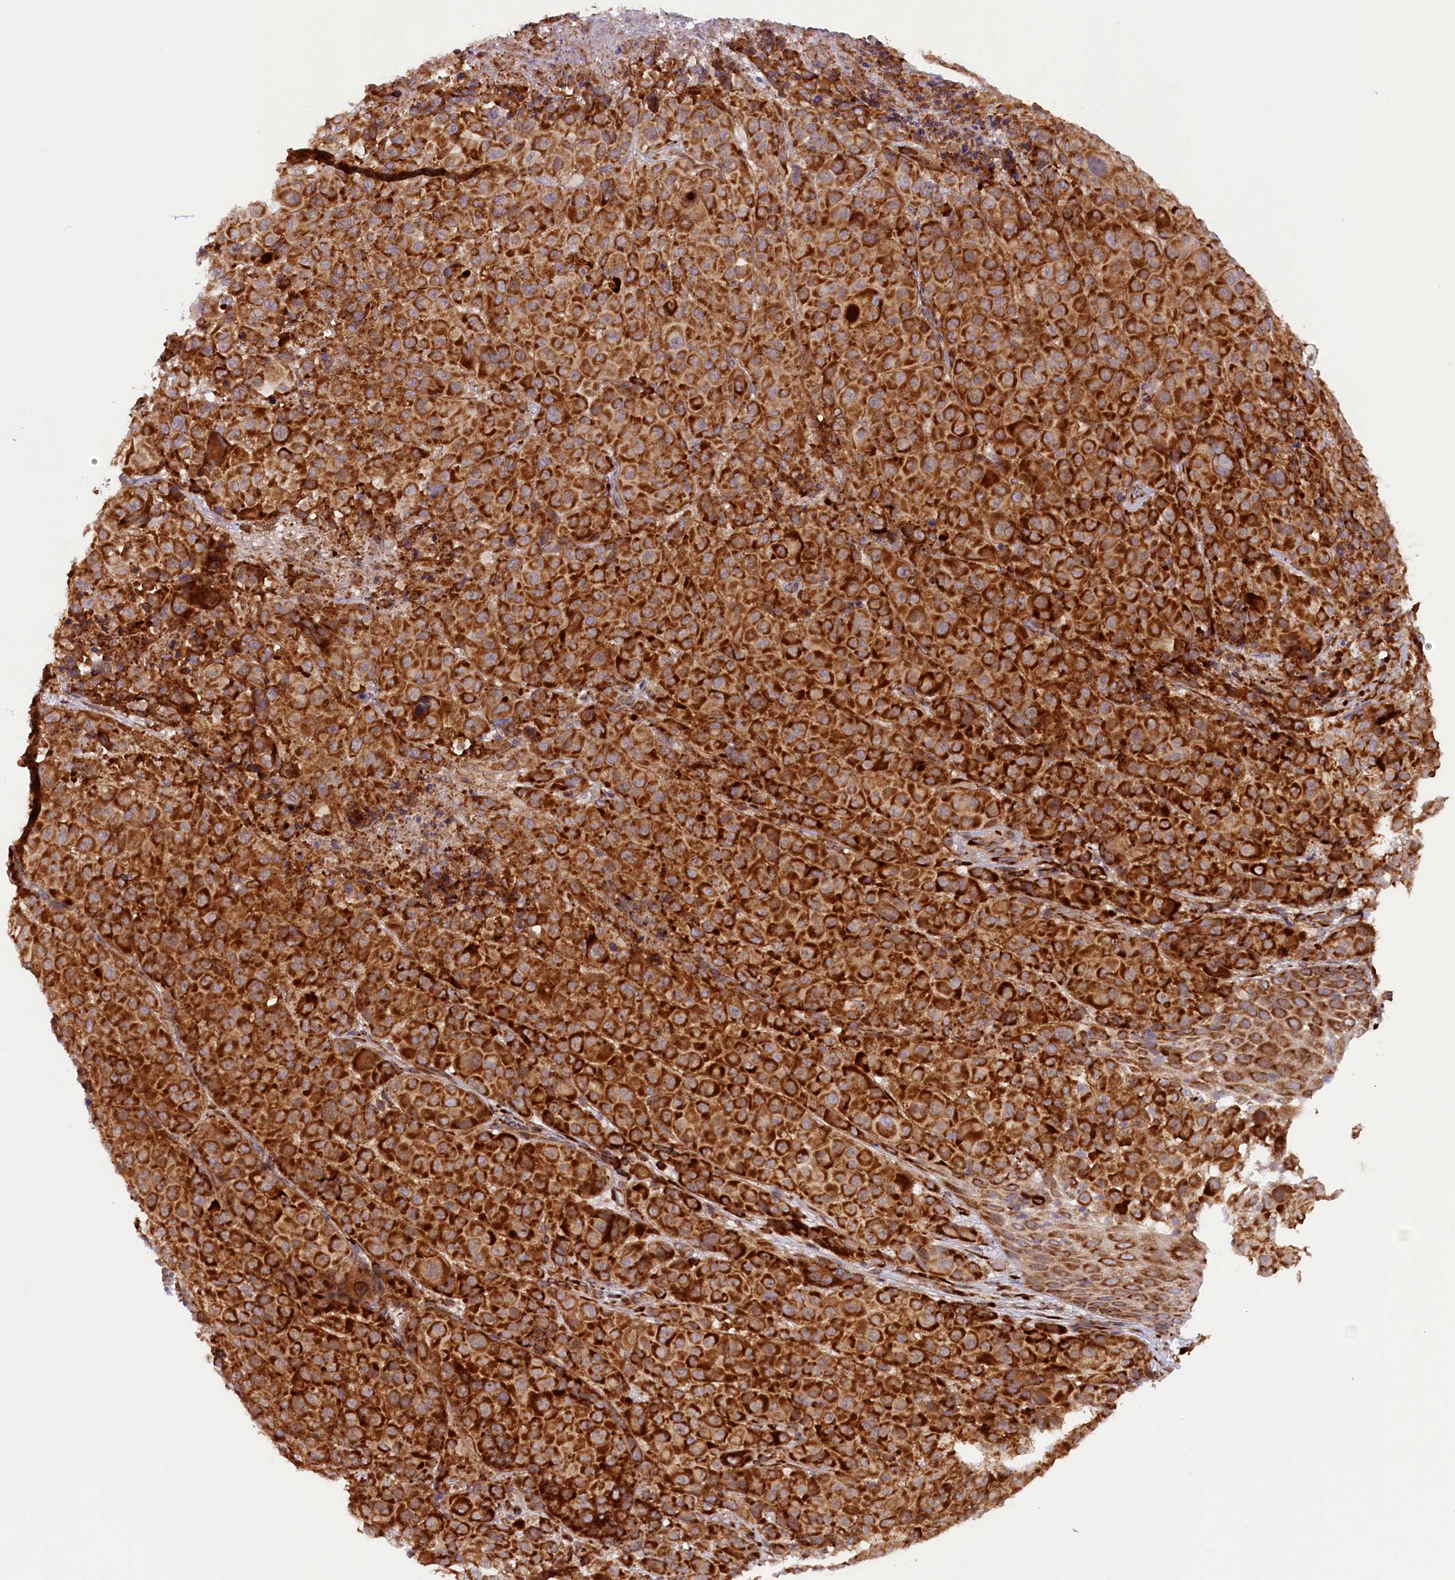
{"staining": {"intensity": "strong", "quantity": ">75%", "location": "cytoplasmic/membranous"}, "tissue": "melanoma", "cell_type": "Tumor cells", "image_type": "cancer", "snomed": [{"axis": "morphology", "description": "Malignant melanoma, NOS"}, {"axis": "topography", "description": "Skin"}], "caption": "An image of human melanoma stained for a protein demonstrates strong cytoplasmic/membranous brown staining in tumor cells. (IHC, brightfield microscopy, high magnification).", "gene": "SSC5D", "patient": {"sex": "male", "age": 73}}